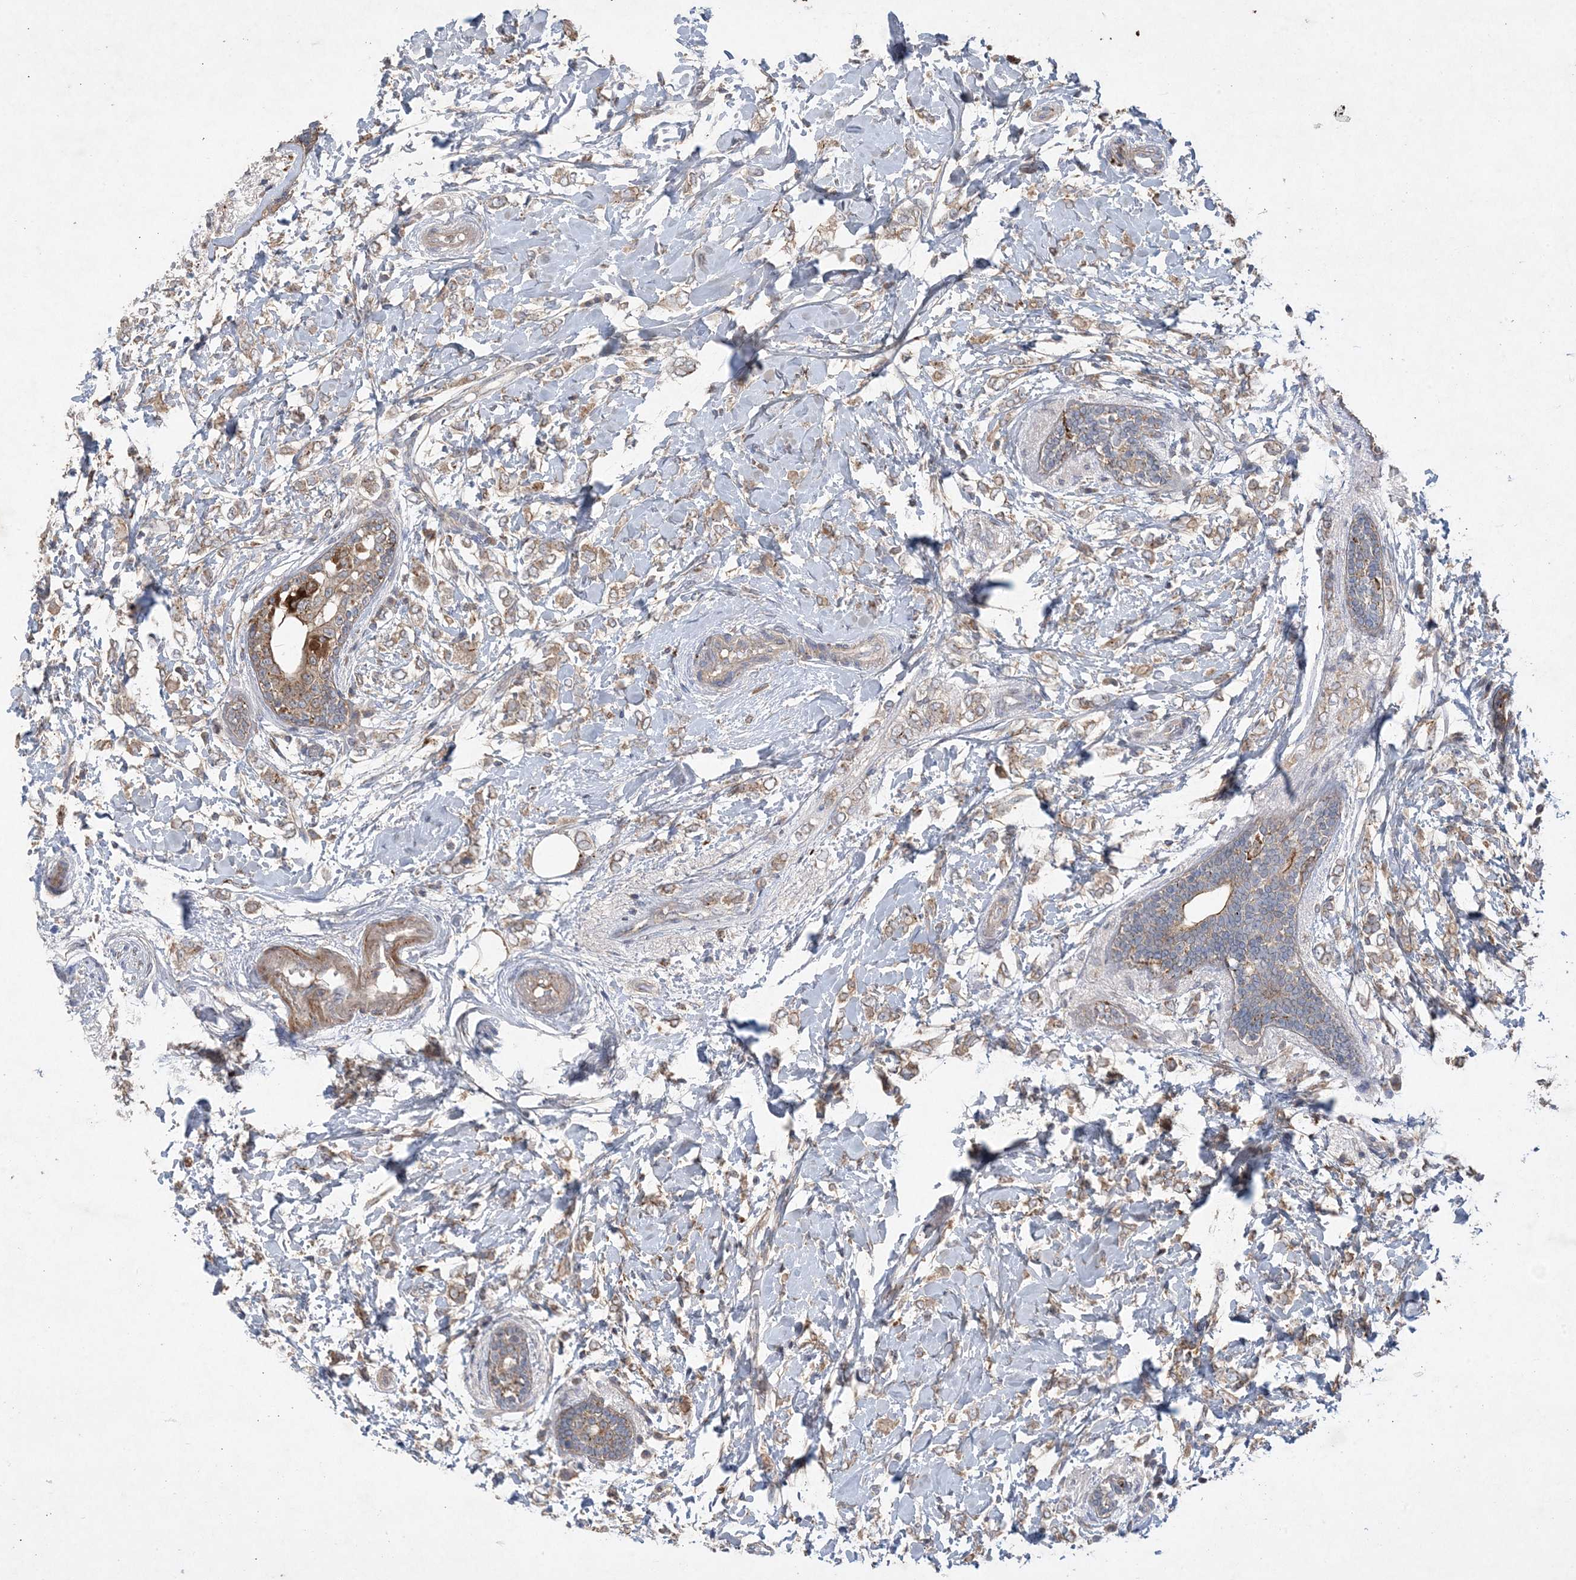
{"staining": {"intensity": "weak", "quantity": ">75%", "location": "cytoplasmic/membranous"}, "tissue": "breast cancer", "cell_type": "Tumor cells", "image_type": "cancer", "snomed": [{"axis": "morphology", "description": "Normal tissue, NOS"}, {"axis": "morphology", "description": "Lobular carcinoma"}, {"axis": "topography", "description": "Breast"}], "caption": "A brown stain highlights weak cytoplasmic/membranous staining of a protein in lobular carcinoma (breast) tumor cells. The protein is shown in brown color, while the nuclei are stained blue.", "gene": "MASP2", "patient": {"sex": "female", "age": 47}}